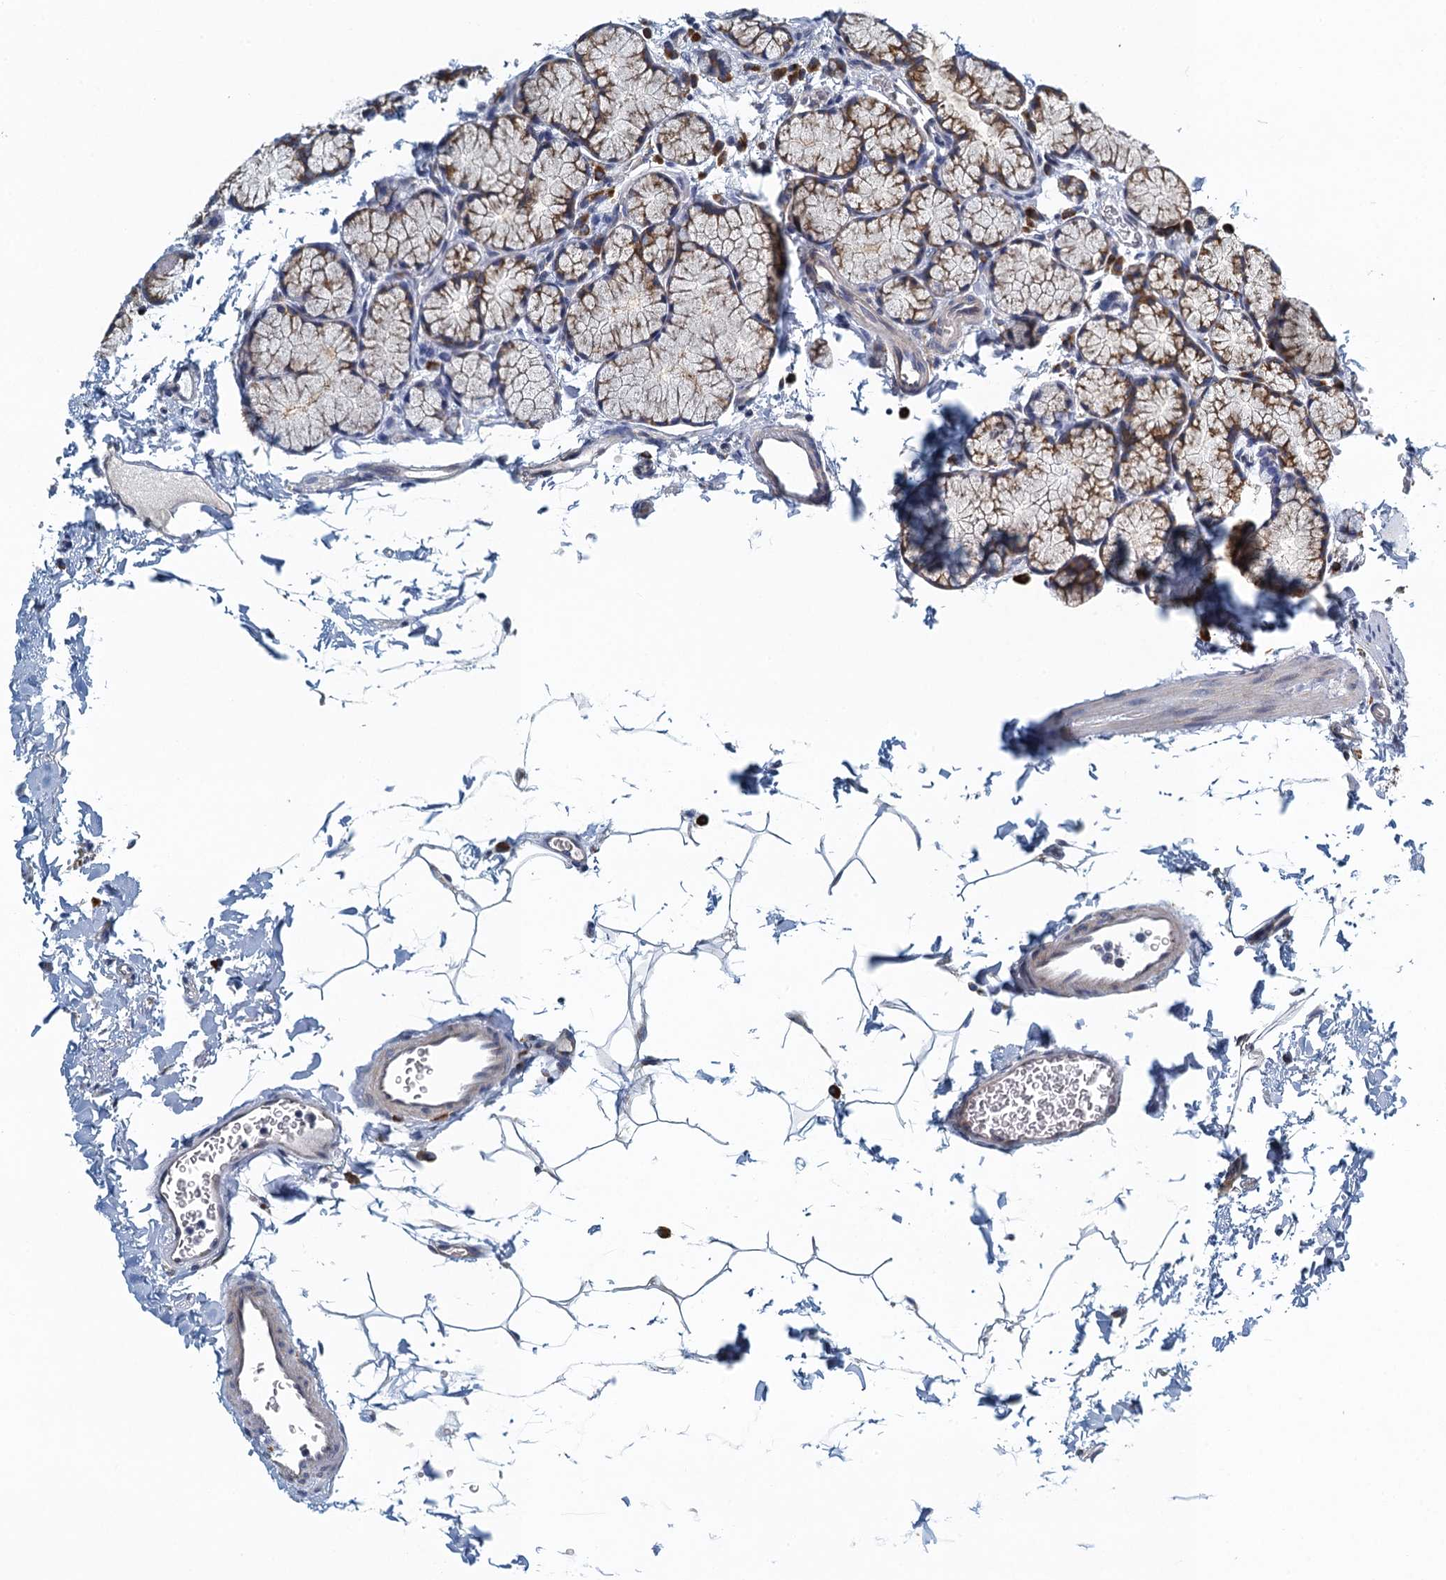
{"staining": {"intensity": "moderate", "quantity": ">75%", "location": "cytoplasmic/membranous"}, "tissue": "duodenum", "cell_type": "Glandular cells", "image_type": "normal", "snomed": [{"axis": "morphology", "description": "Normal tissue, NOS"}, {"axis": "topography", "description": "Duodenum"}], "caption": "Moderate cytoplasmic/membranous expression is seen in about >75% of glandular cells in normal duodenum.", "gene": "ALG2", "patient": {"sex": "male", "age": 35}}